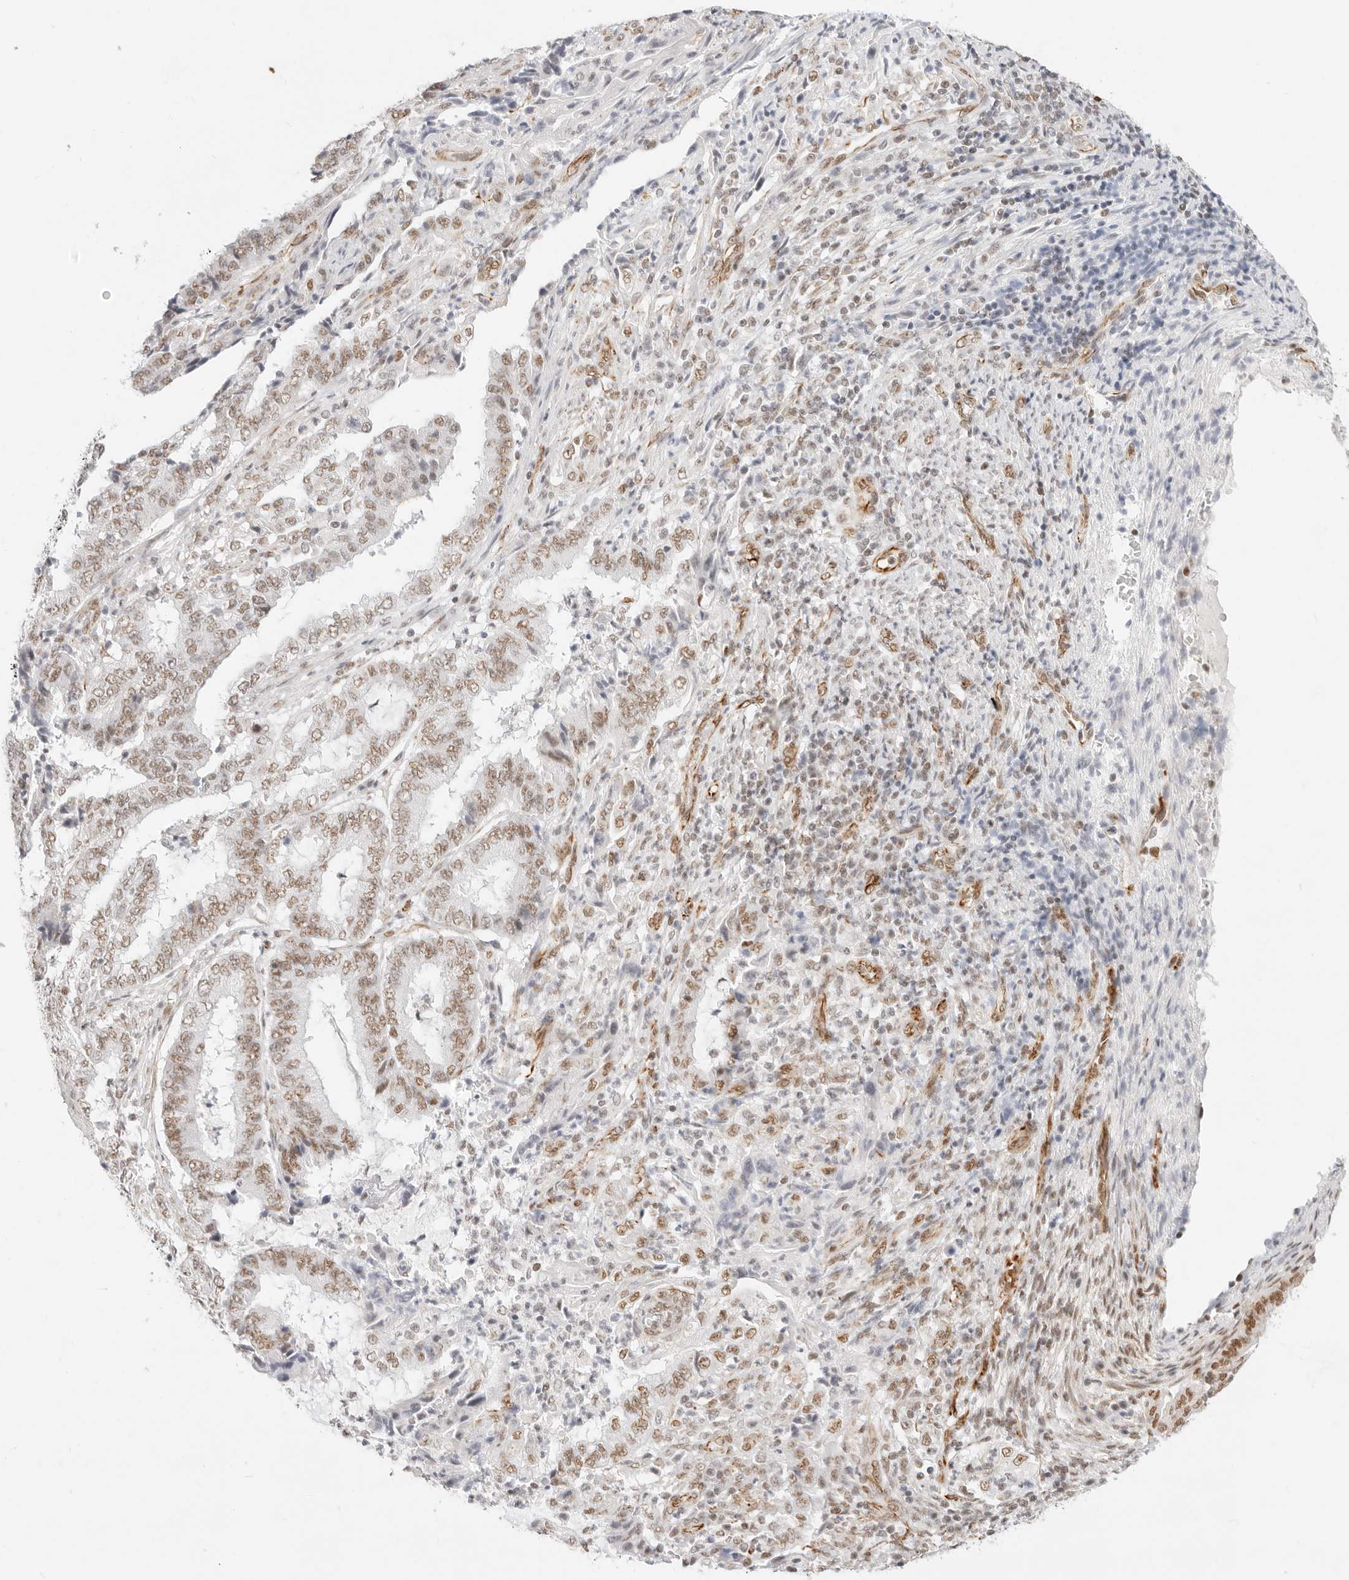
{"staining": {"intensity": "moderate", "quantity": ">75%", "location": "nuclear"}, "tissue": "endometrial cancer", "cell_type": "Tumor cells", "image_type": "cancer", "snomed": [{"axis": "morphology", "description": "Adenocarcinoma, NOS"}, {"axis": "topography", "description": "Endometrium"}], "caption": "Tumor cells reveal medium levels of moderate nuclear positivity in approximately >75% of cells in human endometrial adenocarcinoma.", "gene": "ZC3H11A", "patient": {"sex": "female", "age": 51}}